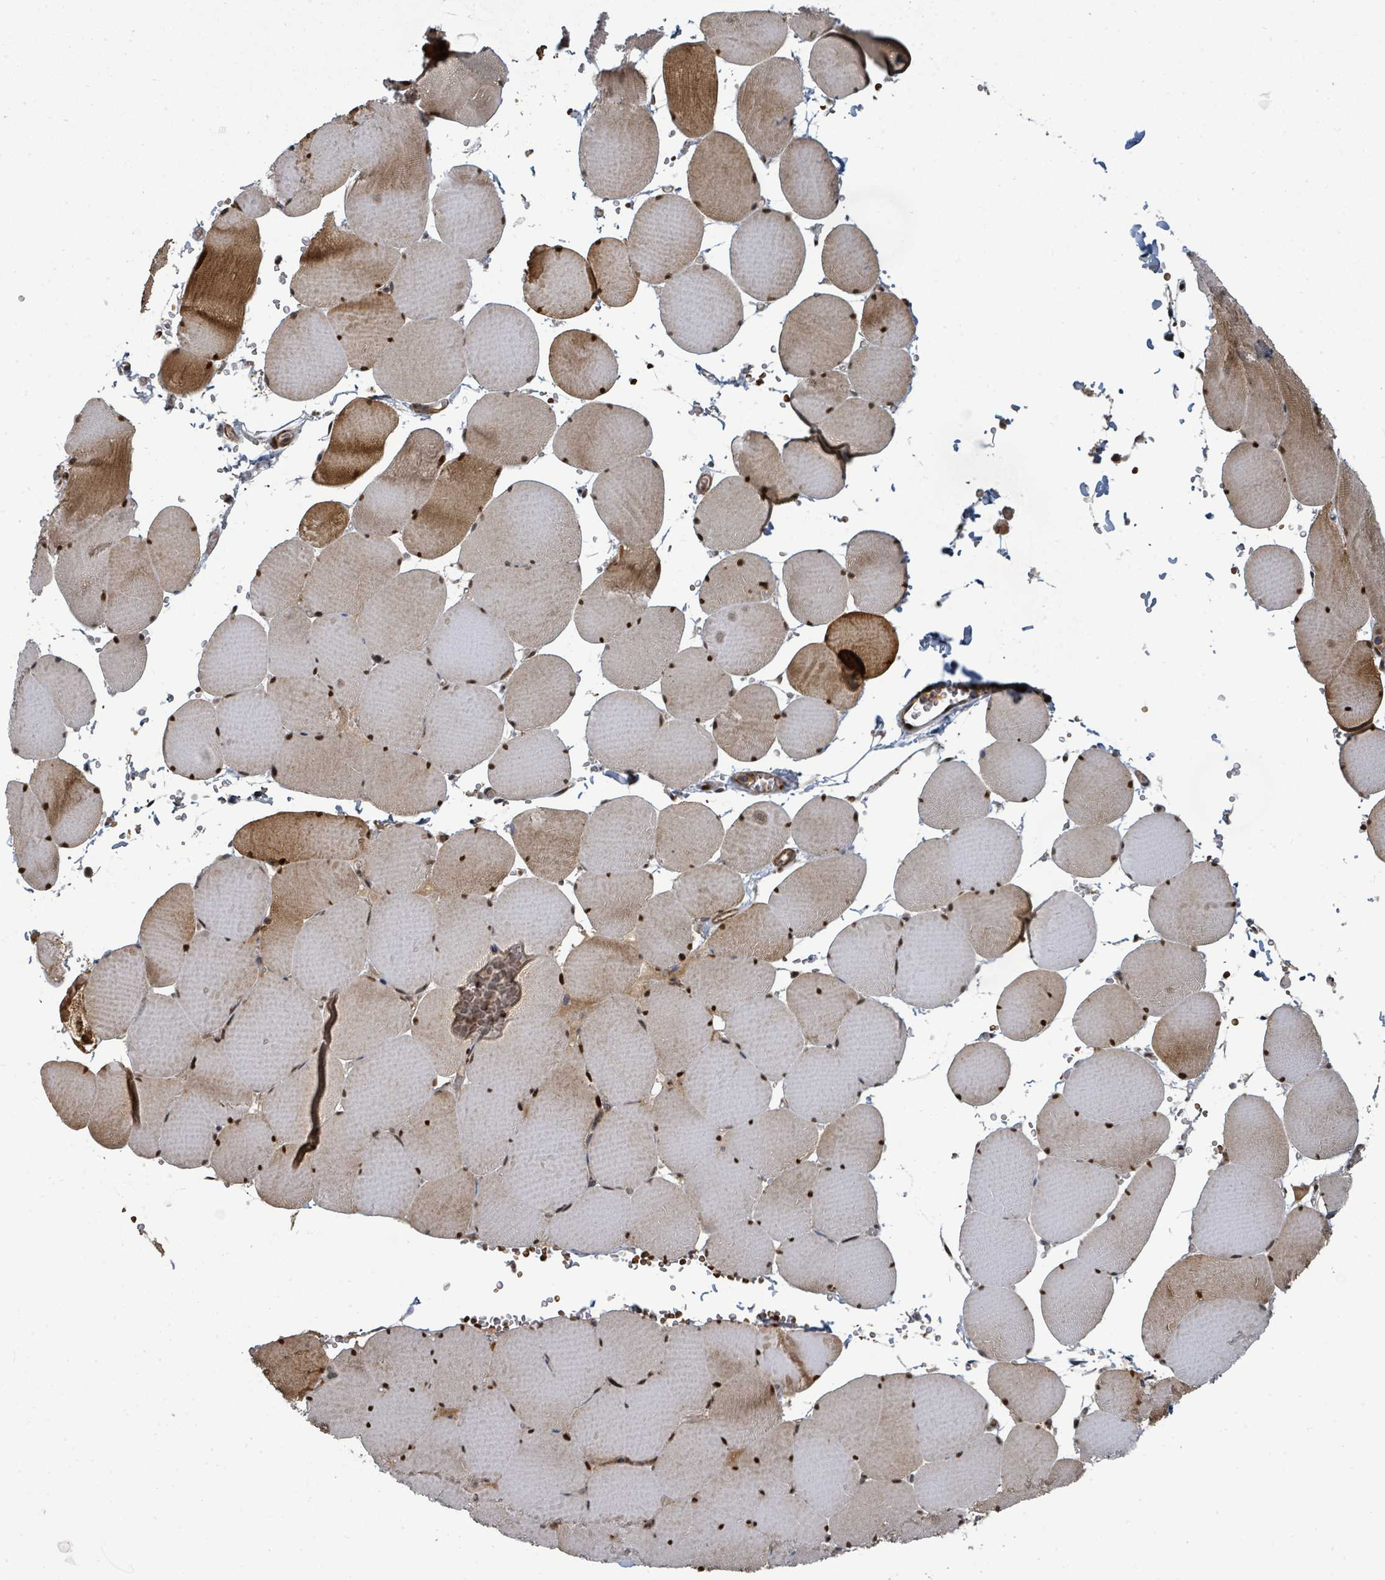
{"staining": {"intensity": "strong", "quantity": ">75%", "location": "cytoplasmic/membranous,nuclear"}, "tissue": "skeletal muscle", "cell_type": "Myocytes", "image_type": "normal", "snomed": [{"axis": "morphology", "description": "Normal tissue, NOS"}, {"axis": "topography", "description": "Skeletal muscle"}, {"axis": "topography", "description": "Head-Neck"}], "caption": "A brown stain labels strong cytoplasmic/membranous,nuclear staining of a protein in myocytes of benign skeletal muscle.", "gene": "TRDMT1", "patient": {"sex": "male", "age": 66}}